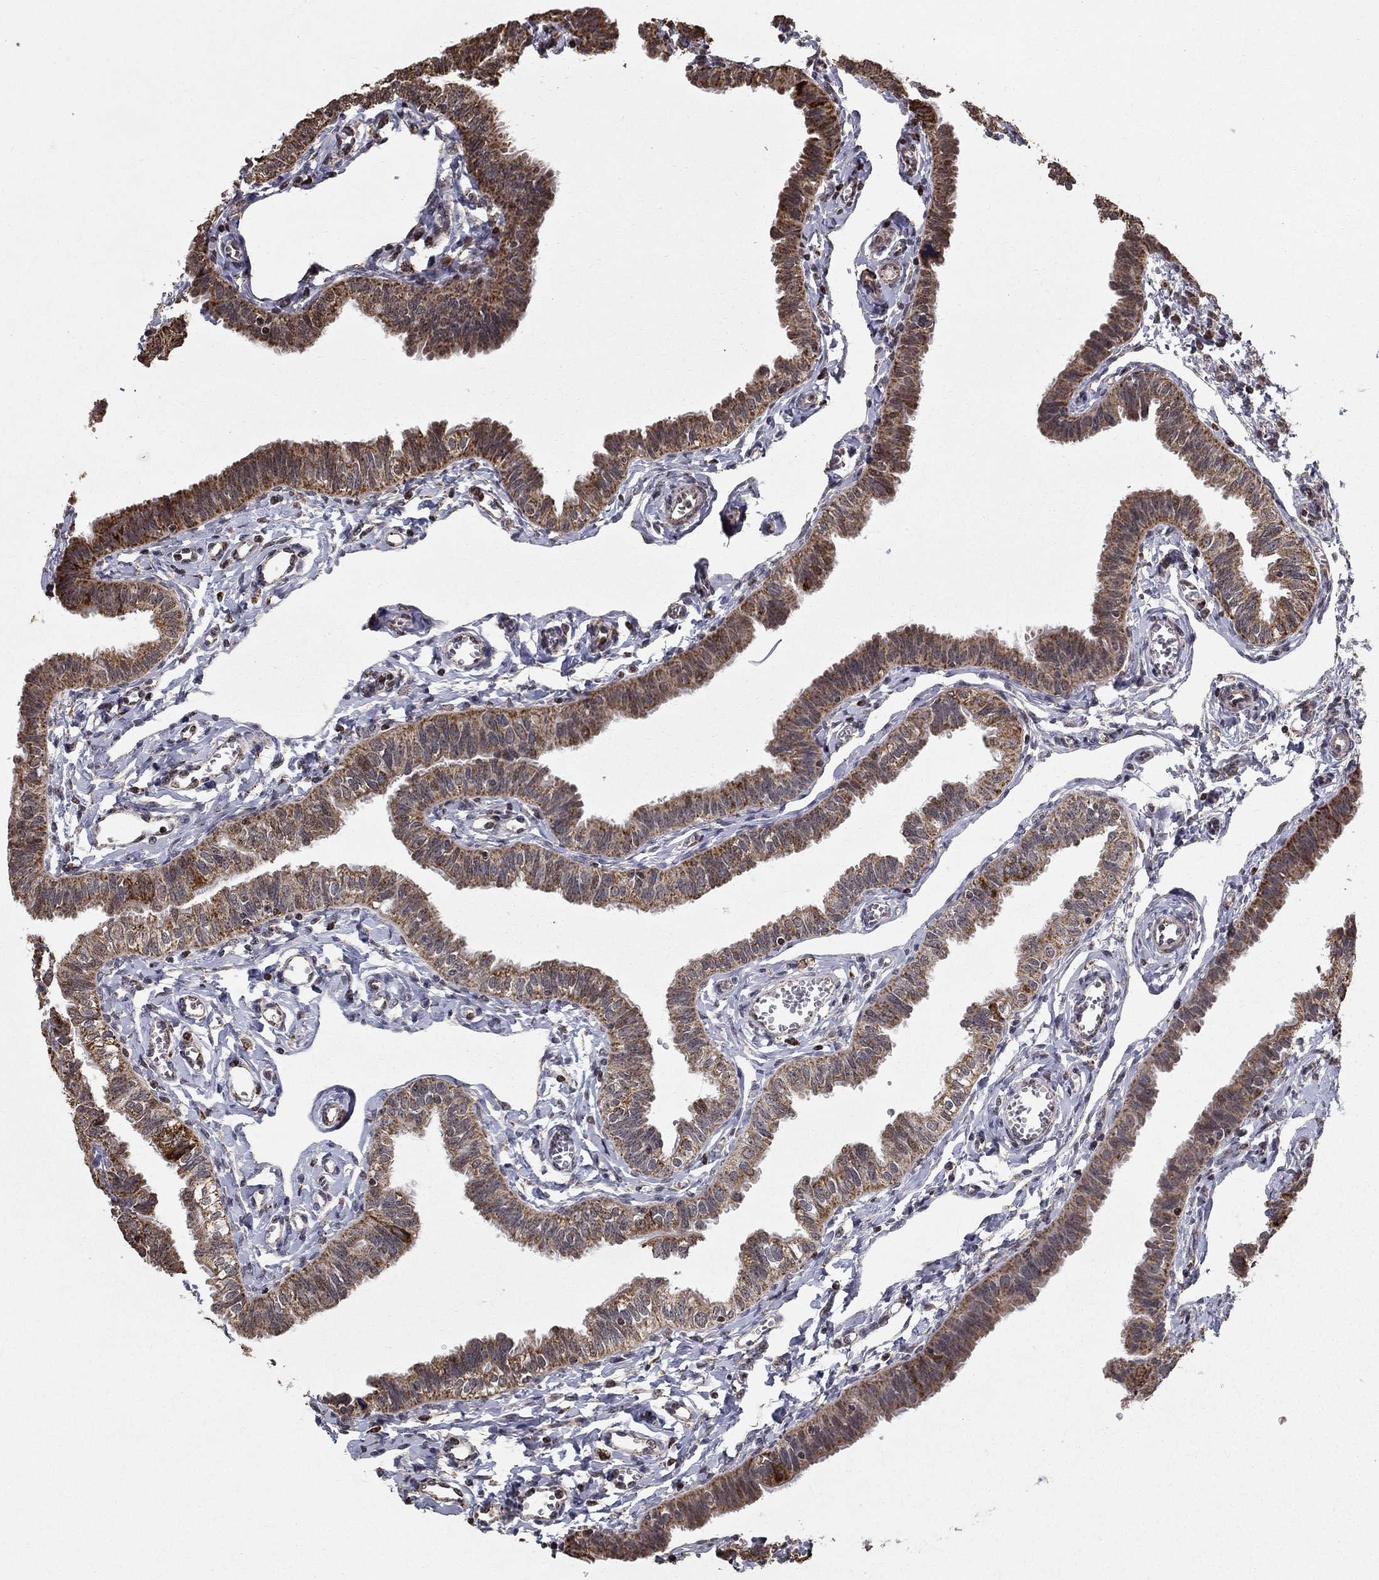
{"staining": {"intensity": "strong", "quantity": ">75%", "location": "cytoplasmic/membranous"}, "tissue": "fallopian tube", "cell_type": "Glandular cells", "image_type": "normal", "snomed": [{"axis": "morphology", "description": "Normal tissue, NOS"}, {"axis": "topography", "description": "Fallopian tube"}], "caption": "Strong cytoplasmic/membranous positivity is seen in about >75% of glandular cells in benign fallopian tube.", "gene": "ACOT13", "patient": {"sex": "female", "age": 54}}